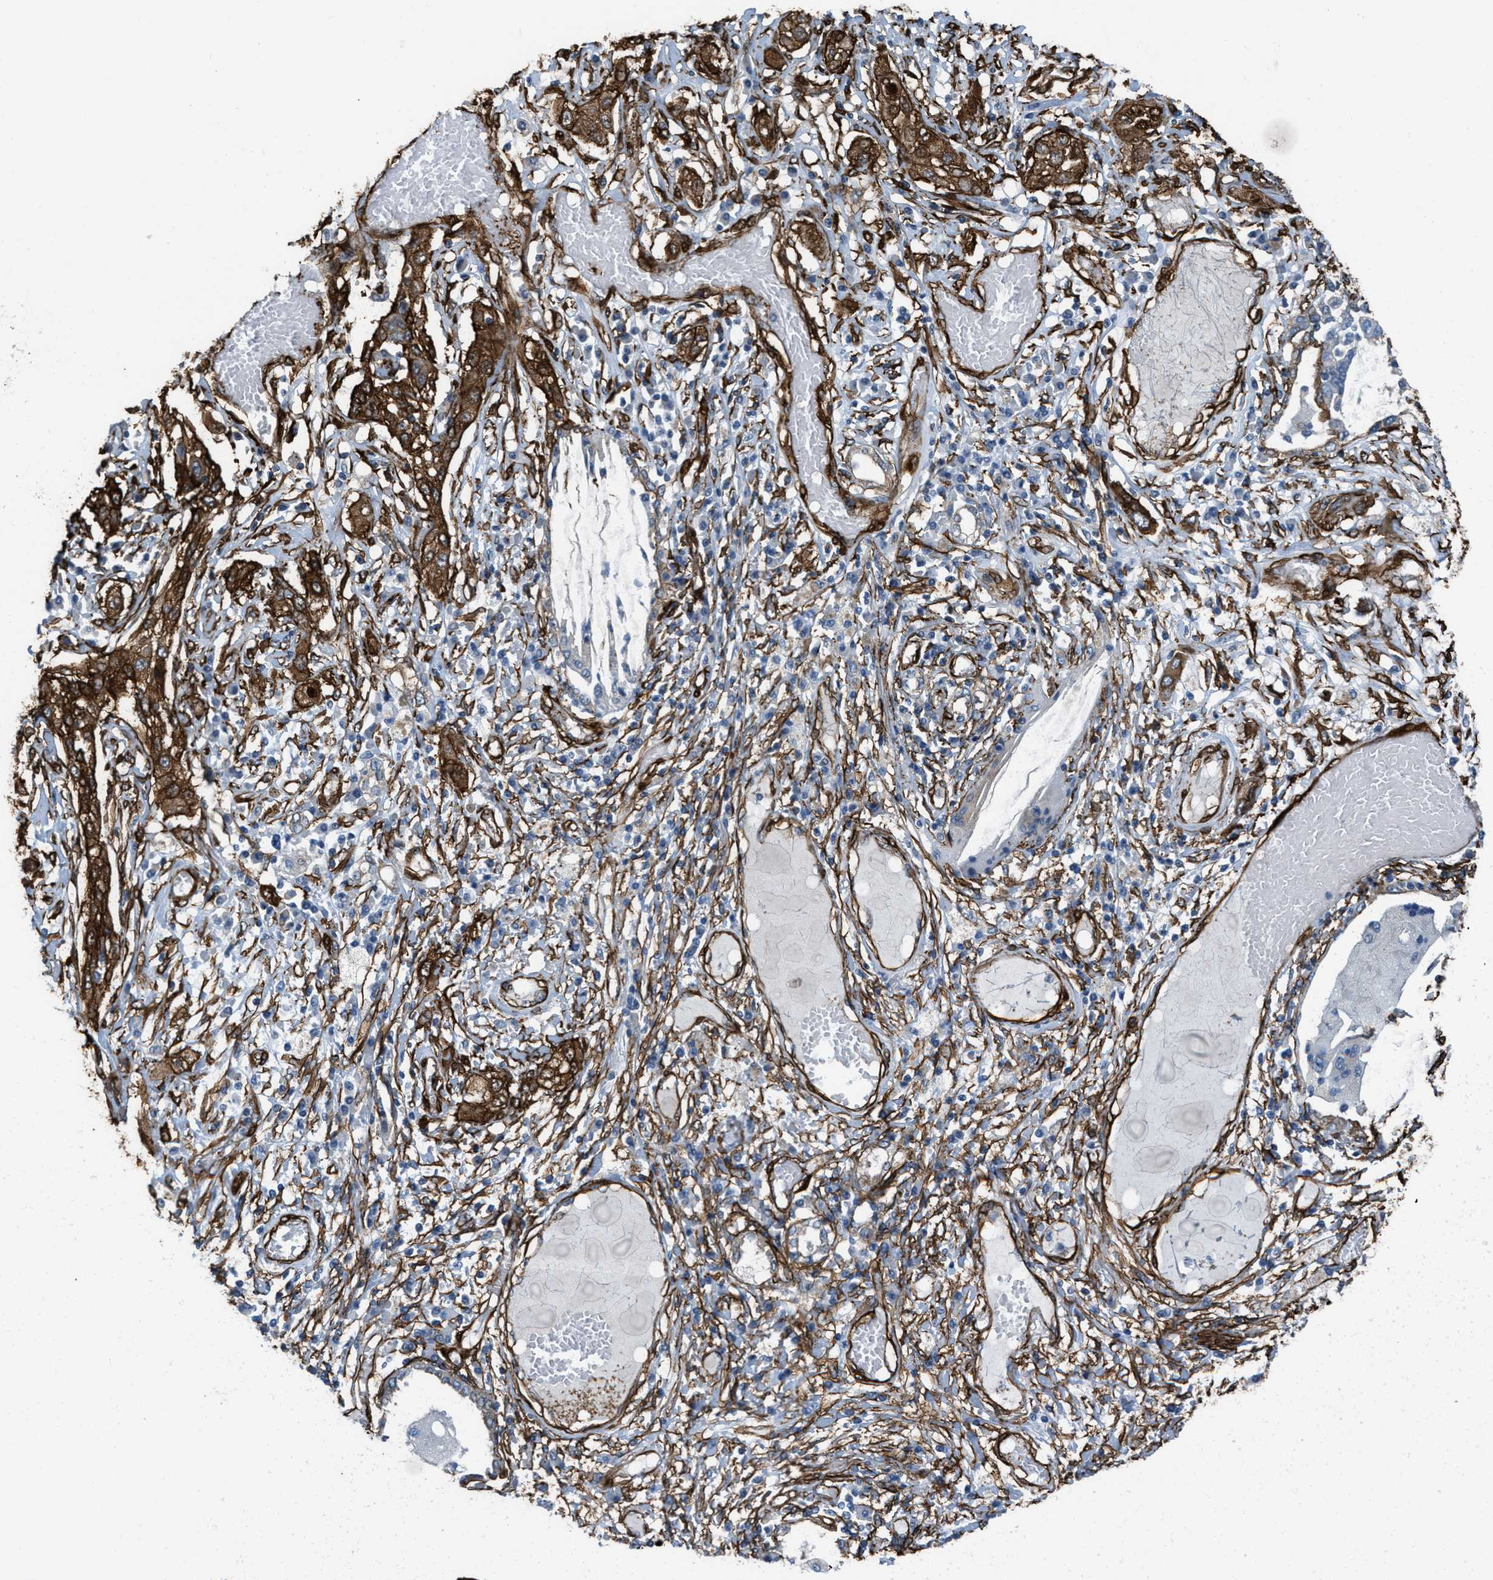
{"staining": {"intensity": "strong", "quantity": "25%-75%", "location": "cytoplasmic/membranous"}, "tissue": "lung cancer", "cell_type": "Tumor cells", "image_type": "cancer", "snomed": [{"axis": "morphology", "description": "Squamous cell carcinoma, NOS"}, {"axis": "topography", "description": "Lung"}], "caption": "IHC of human lung cancer (squamous cell carcinoma) displays high levels of strong cytoplasmic/membranous expression in approximately 25%-75% of tumor cells.", "gene": "CALD1", "patient": {"sex": "male", "age": 65}}